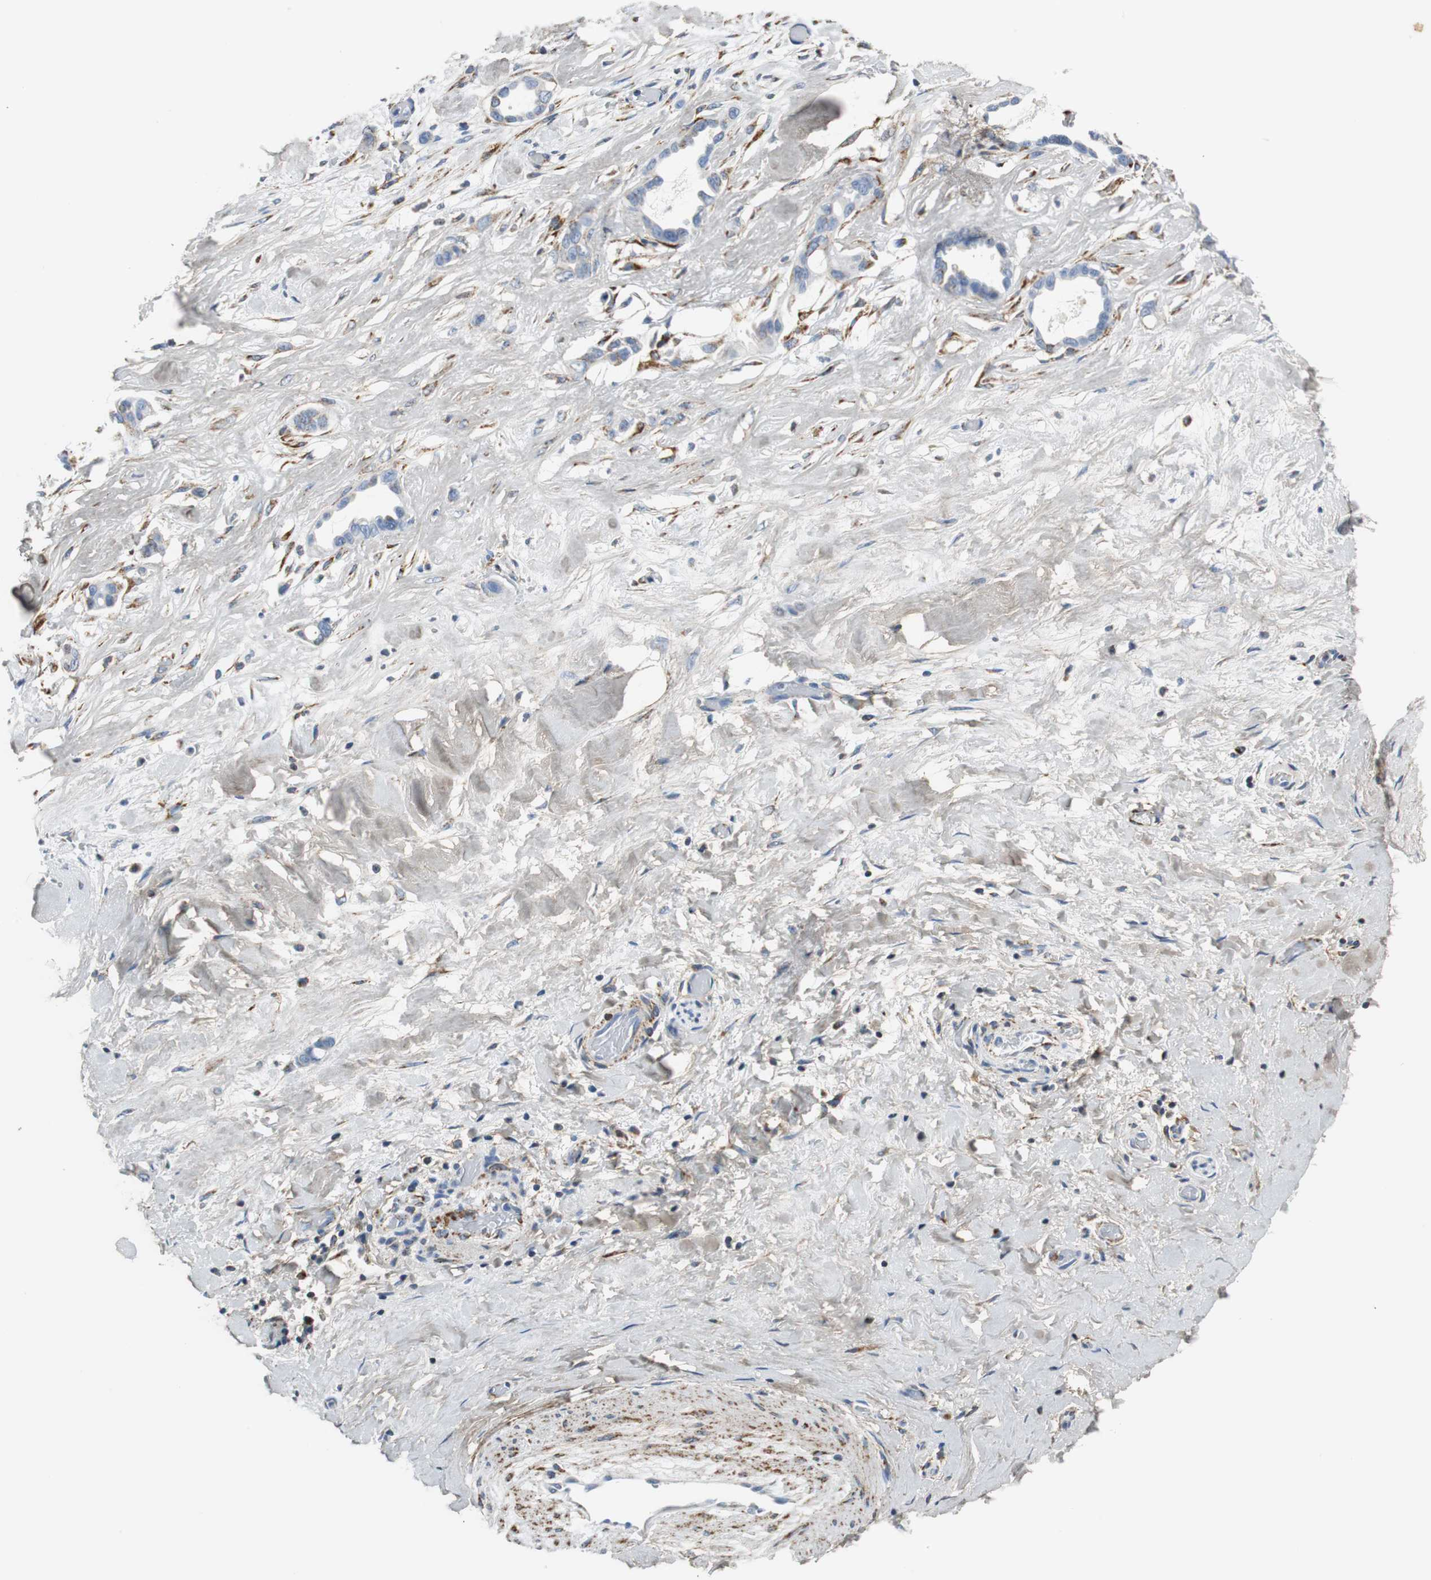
{"staining": {"intensity": "moderate", "quantity": "<25%", "location": "cytoplasmic/membranous"}, "tissue": "liver cancer", "cell_type": "Tumor cells", "image_type": "cancer", "snomed": [{"axis": "morphology", "description": "Cholangiocarcinoma"}, {"axis": "topography", "description": "Liver"}], "caption": "Immunohistochemistry (DAB) staining of human cholangiocarcinoma (liver) demonstrates moderate cytoplasmic/membranous protein expression in approximately <25% of tumor cells.", "gene": "C1QTNF7", "patient": {"sex": "female", "age": 65}}